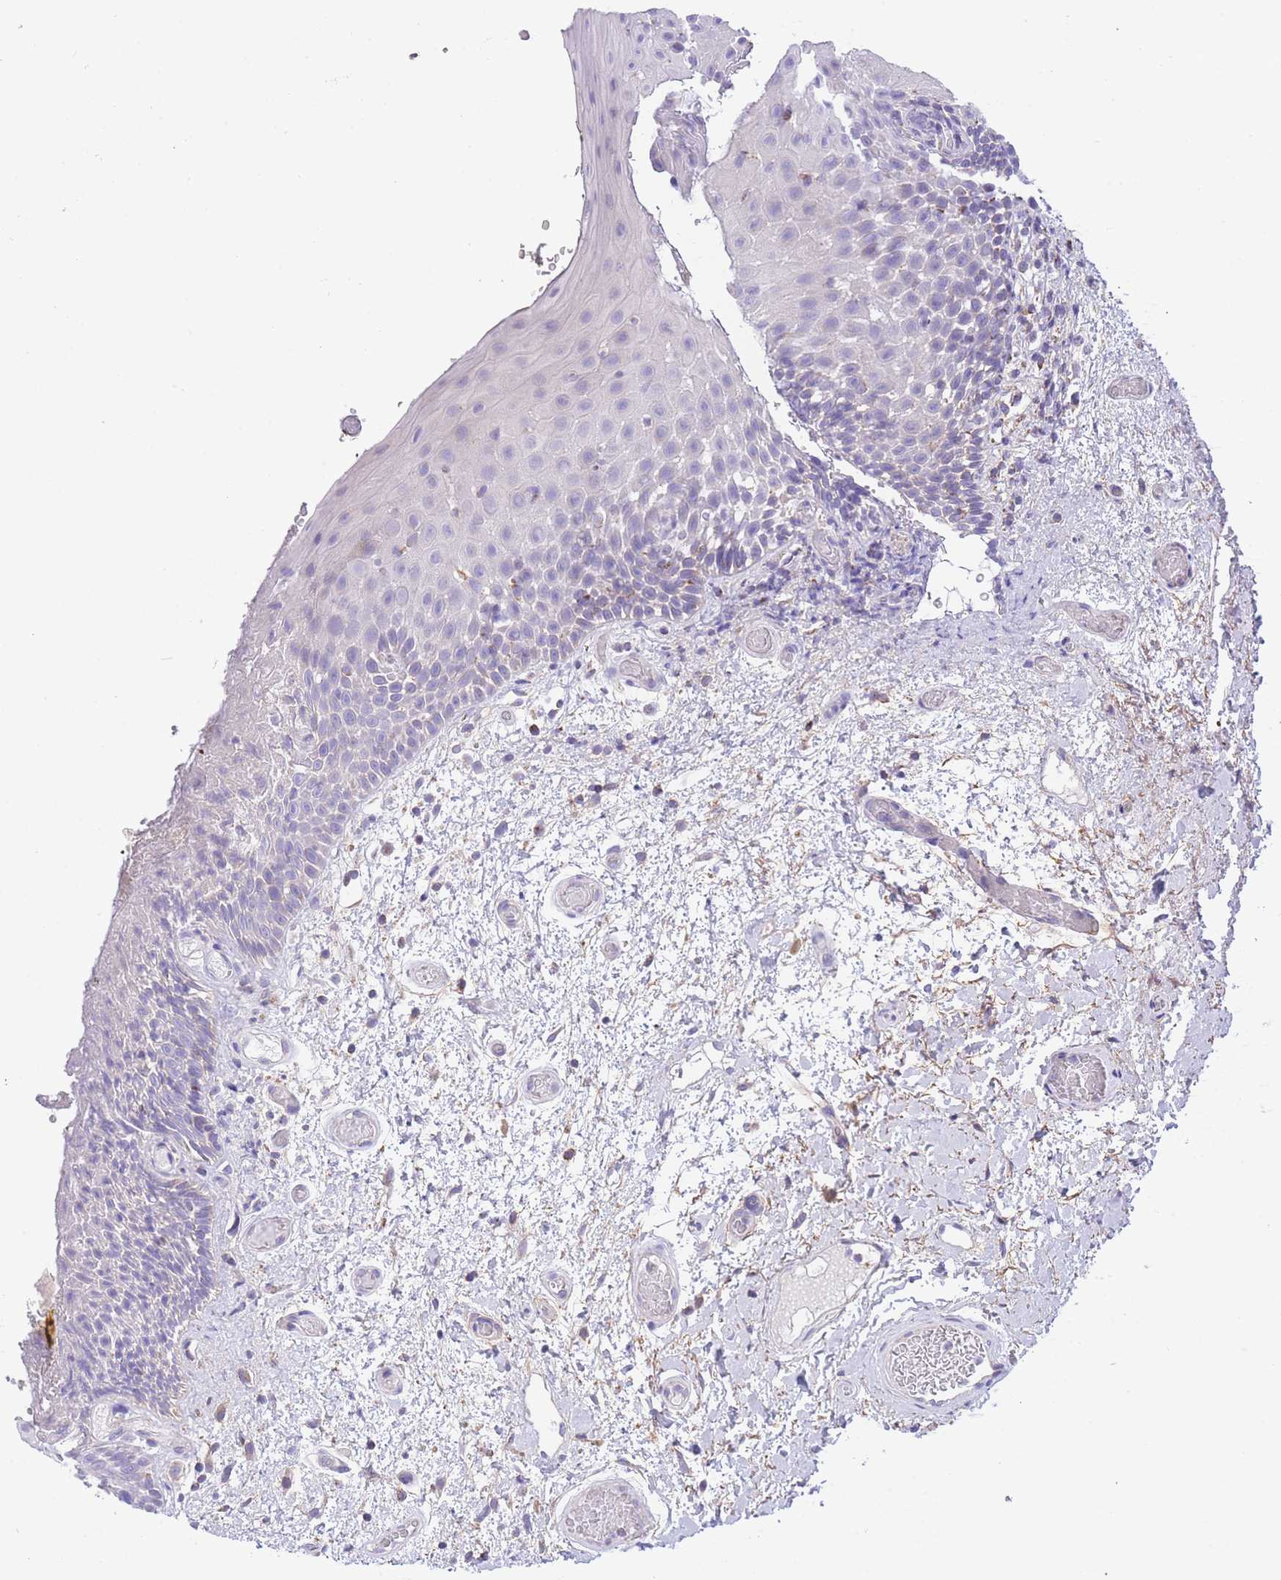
{"staining": {"intensity": "negative", "quantity": "none", "location": "none"}, "tissue": "oral mucosa", "cell_type": "Squamous epithelial cells", "image_type": "normal", "snomed": [{"axis": "morphology", "description": "Normal tissue, NOS"}, {"axis": "morphology", "description": "Squamous cell carcinoma, NOS"}, {"axis": "topography", "description": "Oral tissue"}, {"axis": "topography", "description": "Tounge, NOS"}, {"axis": "topography", "description": "Head-Neck"}], "caption": "Immunohistochemistry micrograph of normal oral mucosa stained for a protein (brown), which shows no staining in squamous epithelial cells.", "gene": "ST3GAL3", "patient": {"sex": "male", "age": 76}}